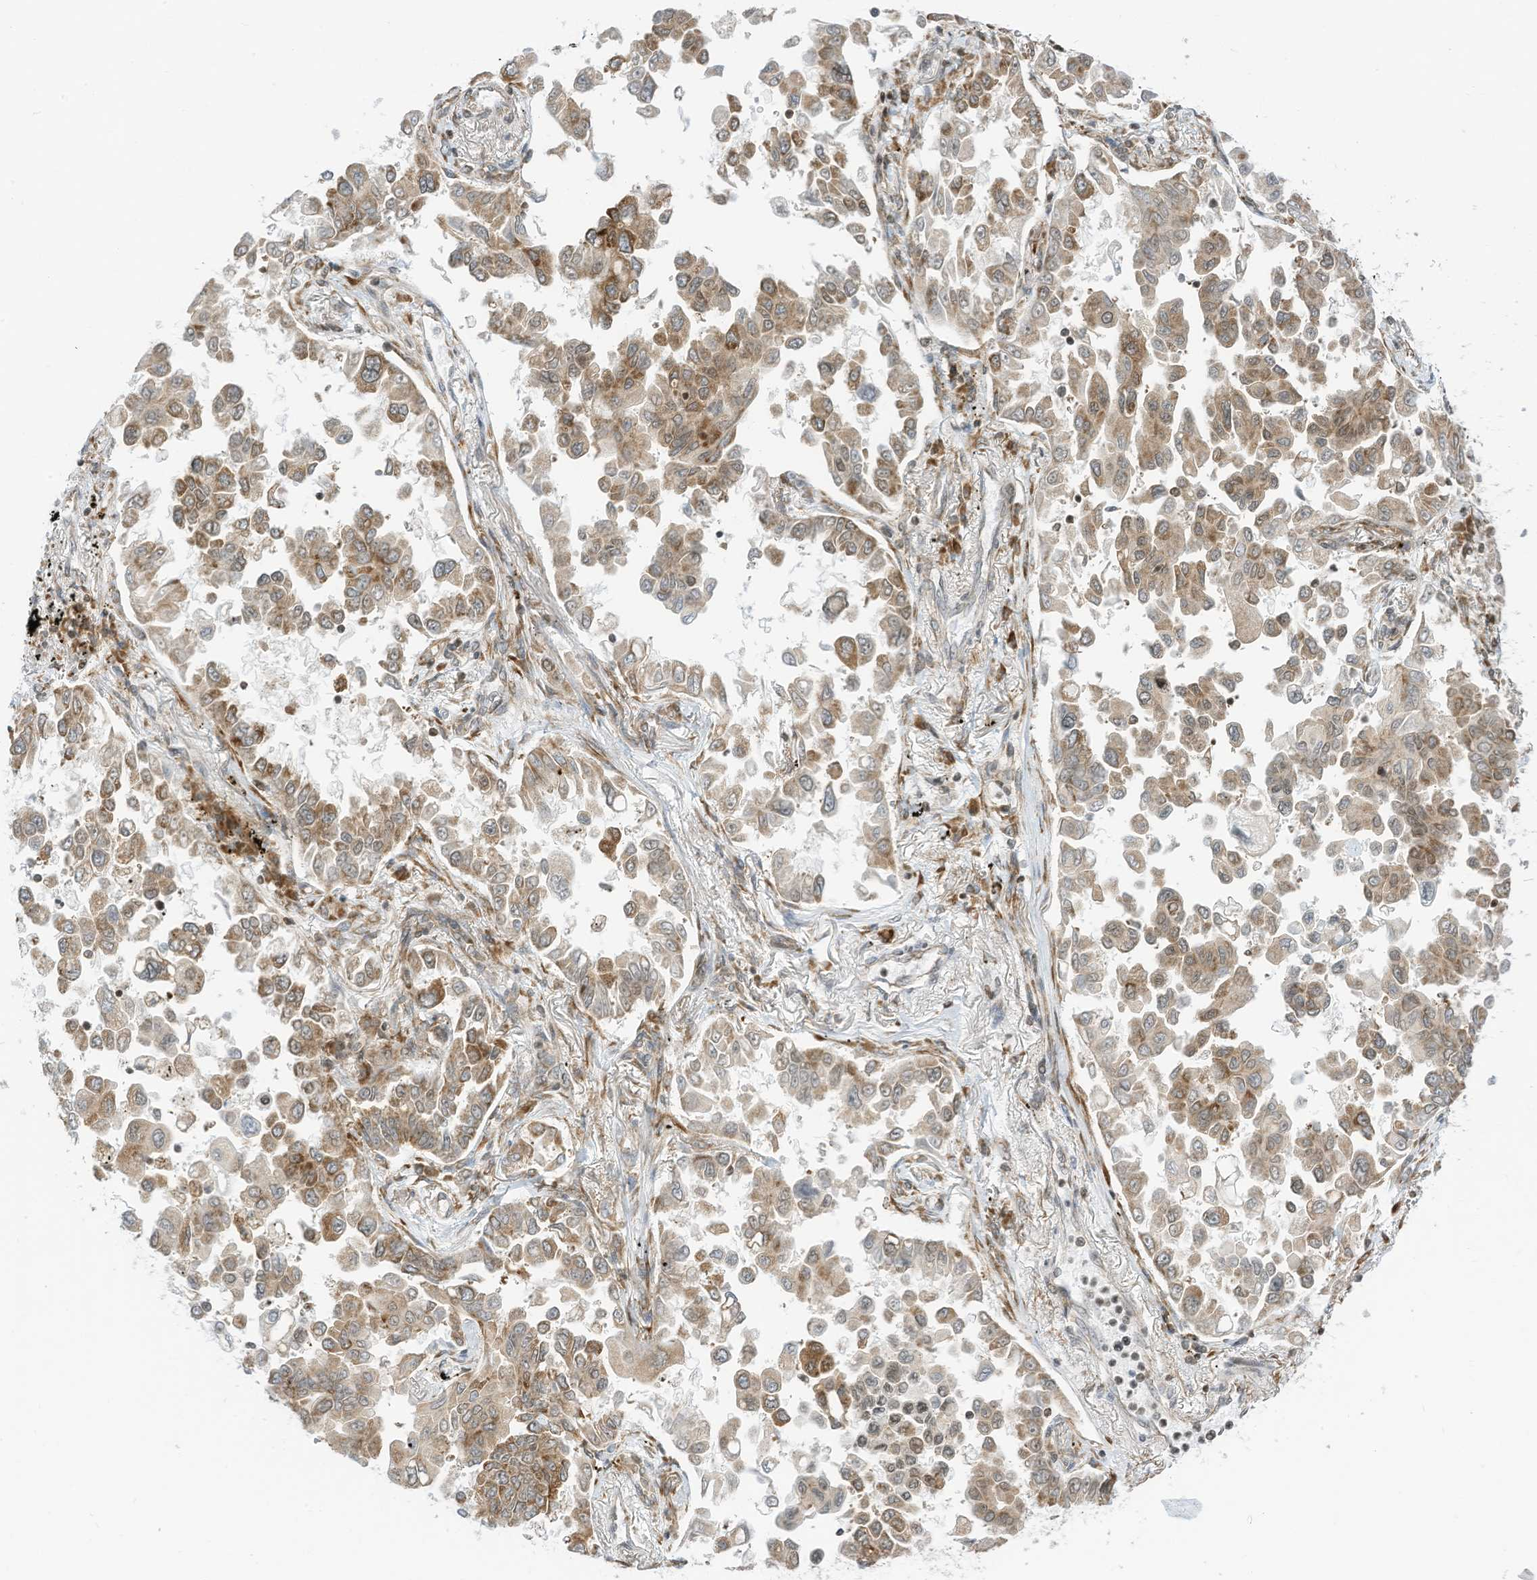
{"staining": {"intensity": "moderate", "quantity": ">75%", "location": "cytoplasmic/membranous"}, "tissue": "lung cancer", "cell_type": "Tumor cells", "image_type": "cancer", "snomed": [{"axis": "morphology", "description": "Adenocarcinoma, NOS"}, {"axis": "topography", "description": "Lung"}], "caption": "IHC image of human lung adenocarcinoma stained for a protein (brown), which demonstrates medium levels of moderate cytoplasmic/membranous positivity in approximately >75% of tumor cells.", "gene": "EDF1", "patient": {"sex": "female", "age": 67}}